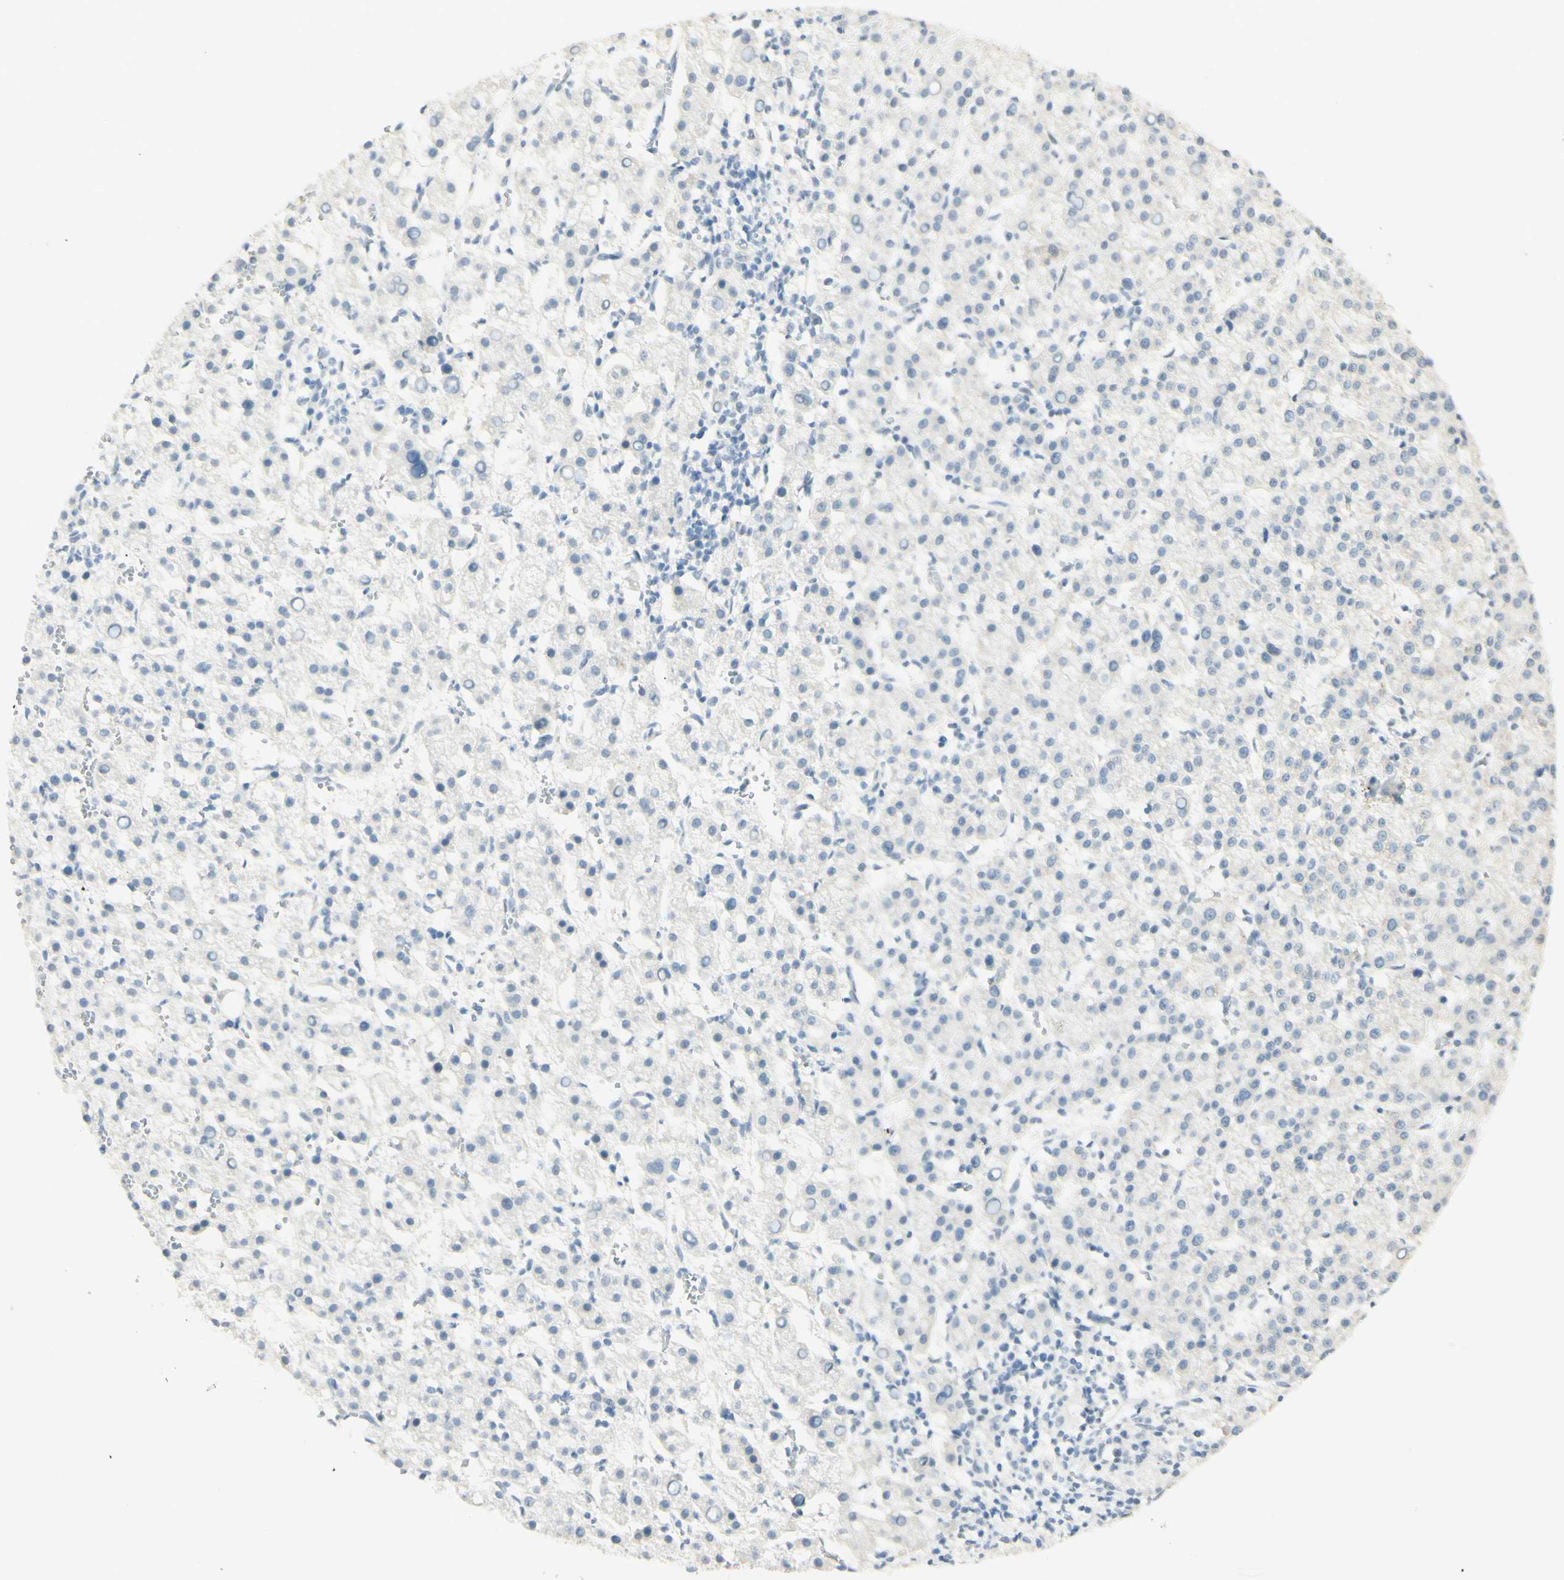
{"staining": {"intensity": "negative", "quantity": "none", "location": "none"}, "tissue": "liver cancer", "cell_type": "Tumor cells", "image_type": "cancer", "snomed": [{"axis": "morphology", "description": "Carcinoma, Hepatocellular, NOS"}, {"axis": "topography", "description": "Liver"}], "caption": "Immunohistochemistry (IHC) micrograph of neoplastic tissue: liver cancer (hepatocellular carcinoma) stained with DAB (3,3'-diaminobenzidine) exhibits no significant protein staining in tumor cells.", "gene": "PMS2", "patient": {"sex": "female", "age": 58}}